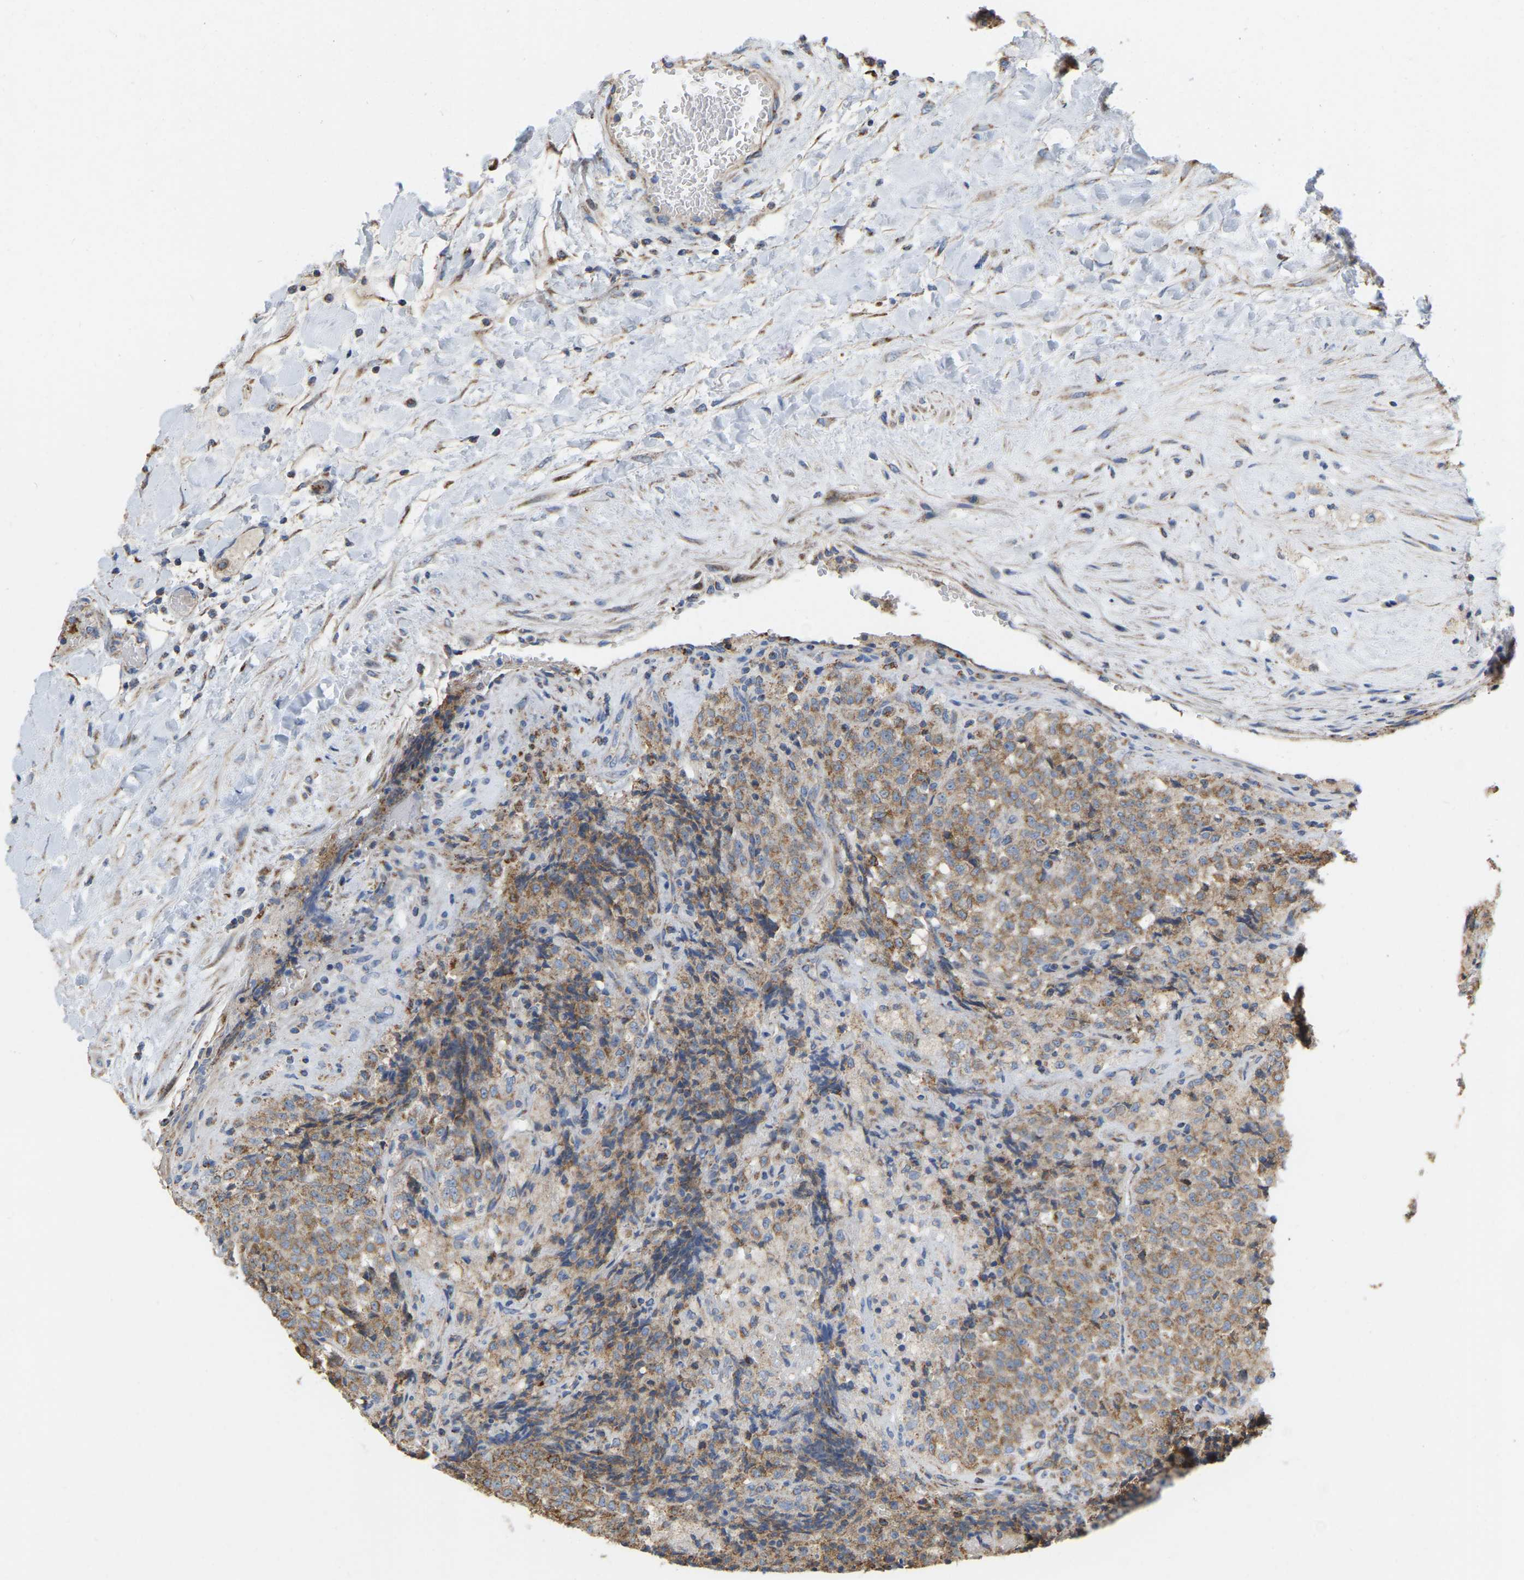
{"staining": {"intensity": "moderate", "quantity": ">75%", "location": "cytoplasmic/membranous"}, "tissue": "testis cancer", "cell_type": "Tumor cells", "image_type": "cancer", "snomed": [{"axis": "morphology", "description": "Seminoma, NOS"}, {"axis": "topography", "description": "Testis"}], "caption": "Protein analysis of testis cancer (seminoma) tissue exhibits moderate cytoplasmic/membranous expression in about >75% of tumor cells. Nuclei are stained in blue.", "gene": "CBLB", "patient": {"sex": "male", "age": 59}}